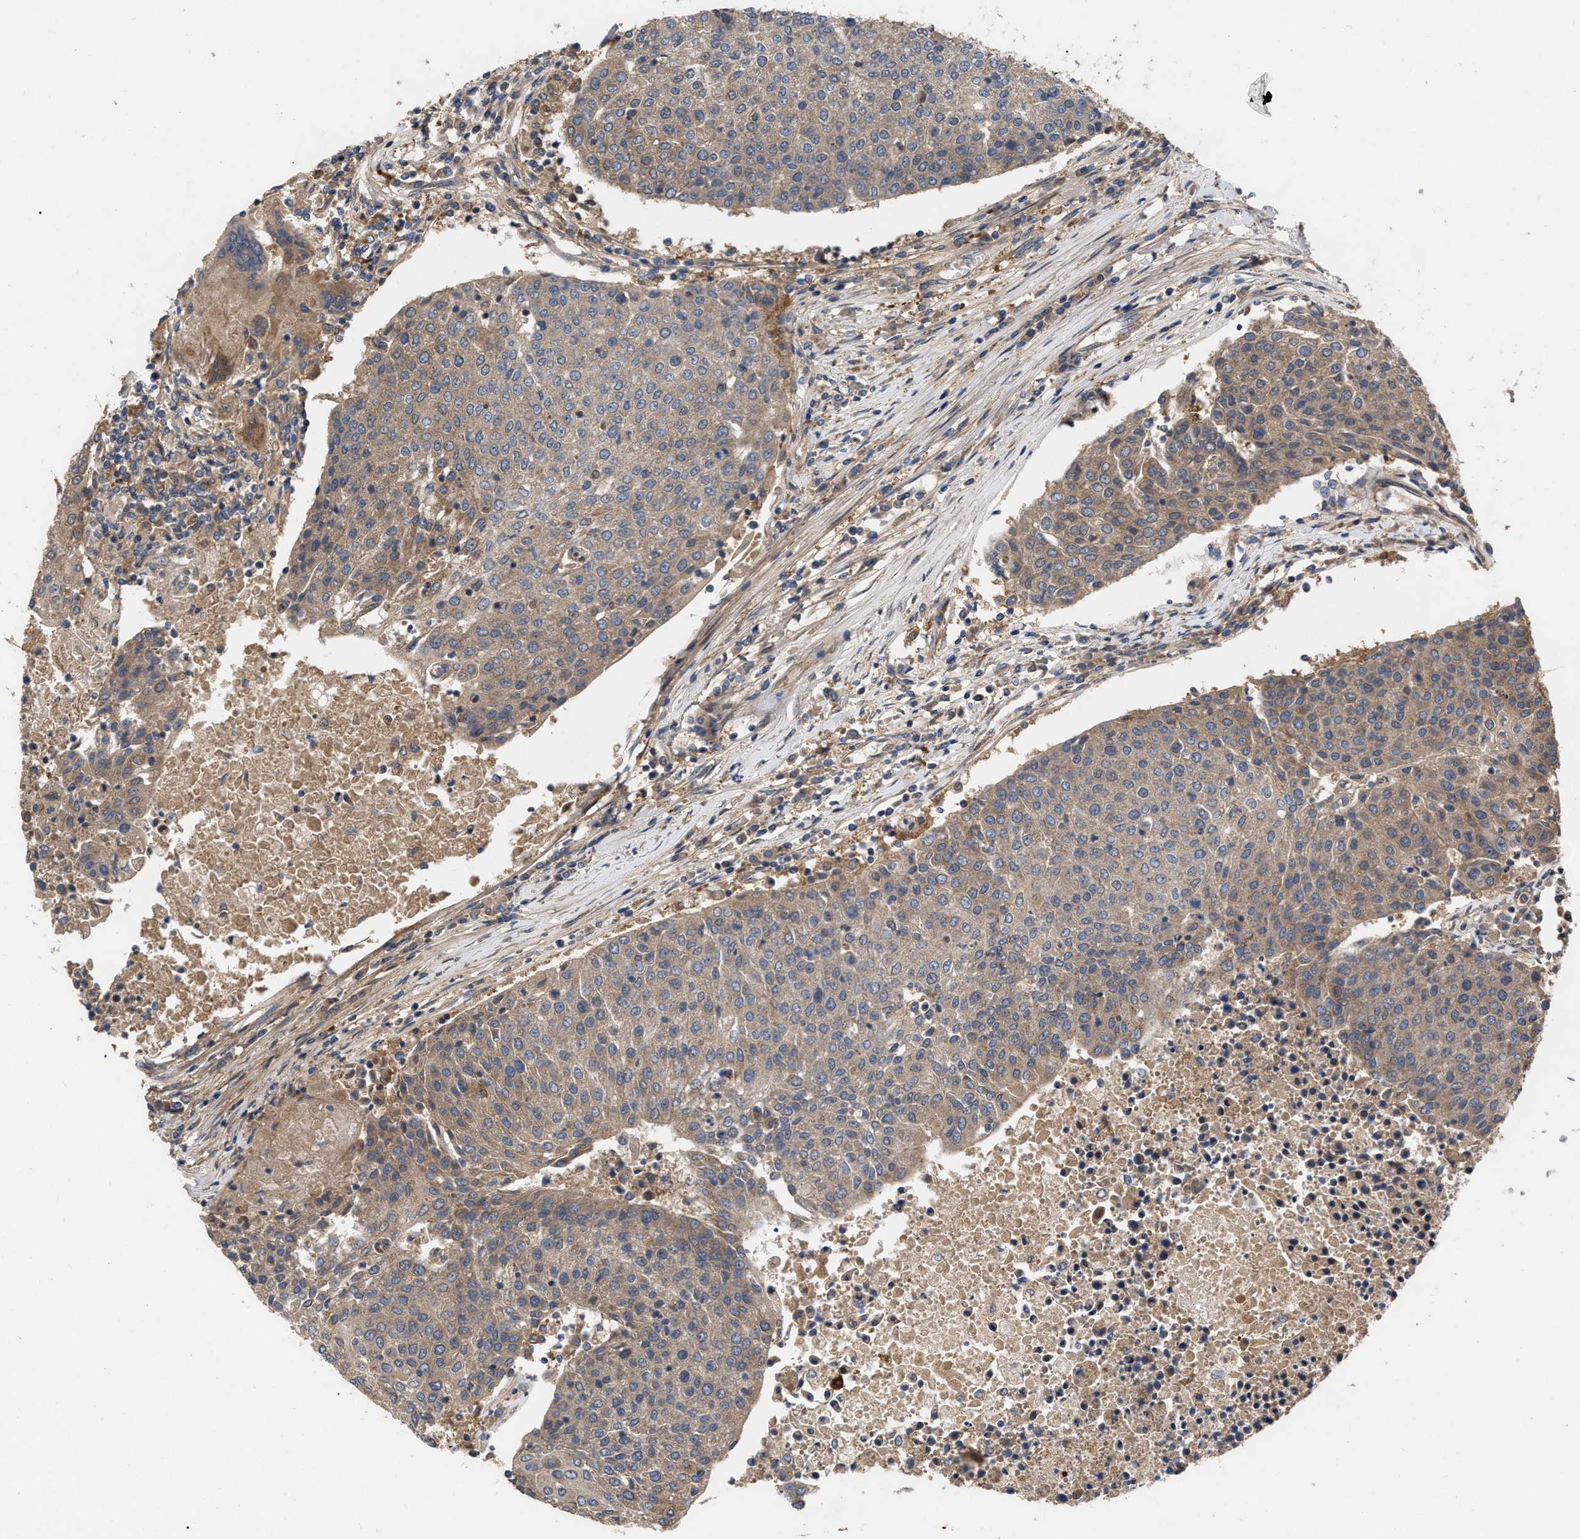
{"staining": {"intensity": "moderate", "quantity": ">75%", "location": "cytoplasmic/membranous"}, "tissue": "urothelial cancer", "cell_type": "Tumor cells", "image_type": "cancer", "snomed": [{"axis": "morphology", "description": "Urothelial carcinoma, High grade"}, {"axis": "topography", "description": "Urinary bladder"}], "caption": "Tumor cells exhibit medium levels of moderate cytoplasmic/membranous staining in approximately >75% of cells in urothelial cancer.", "gene": "CDKN2C", "patient": {"sex": "female", "age": 85}}